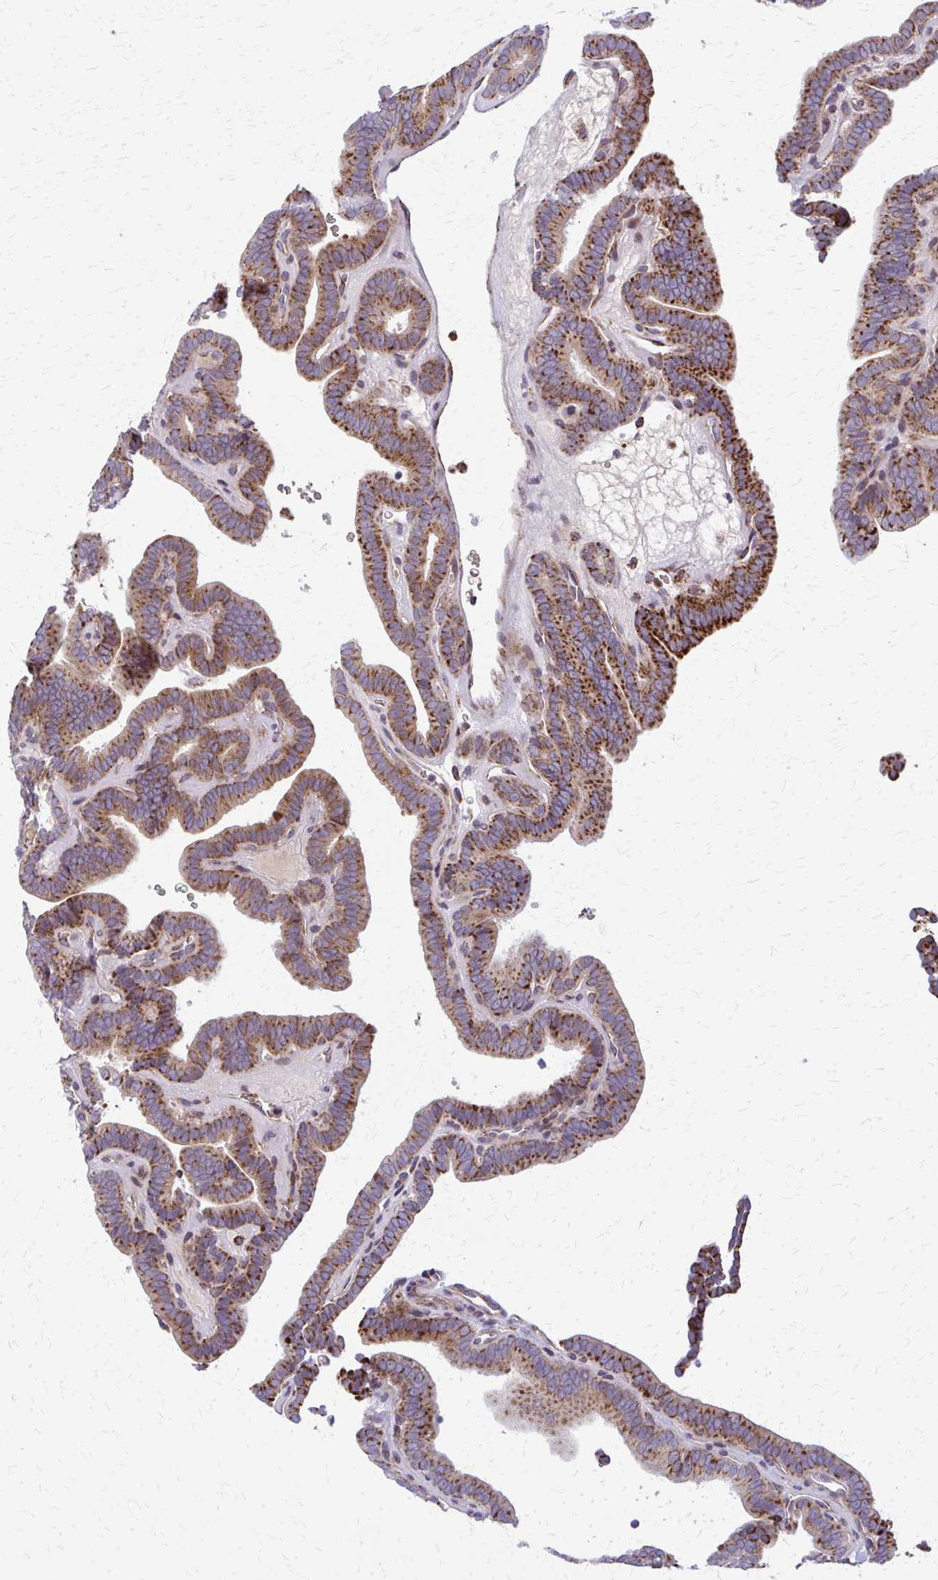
{"staining": {"intensity": "moderate", "quantity": ">75%", "location": "cytoplasmic/membranous"}, "tissue": "thyroid cancer", "cell_type": "Tumor cells", "image_type": "cancer", "snomed": [{"axis": "morphology", "description": "Papillary adenocarcinoma, NOS"}, {"axis": "topography", "description": "Thyroid gland"}], "caption": "DAB (3,3'-diaminobenzidine) immunohistochemical staining of human thyroid cancer demonstrates moderate cytoplasmic/membranous protein positivity in about >75% of tumor cells.", "gene": "MCCC1", "patient": {"sex": "female", "age": 21}}